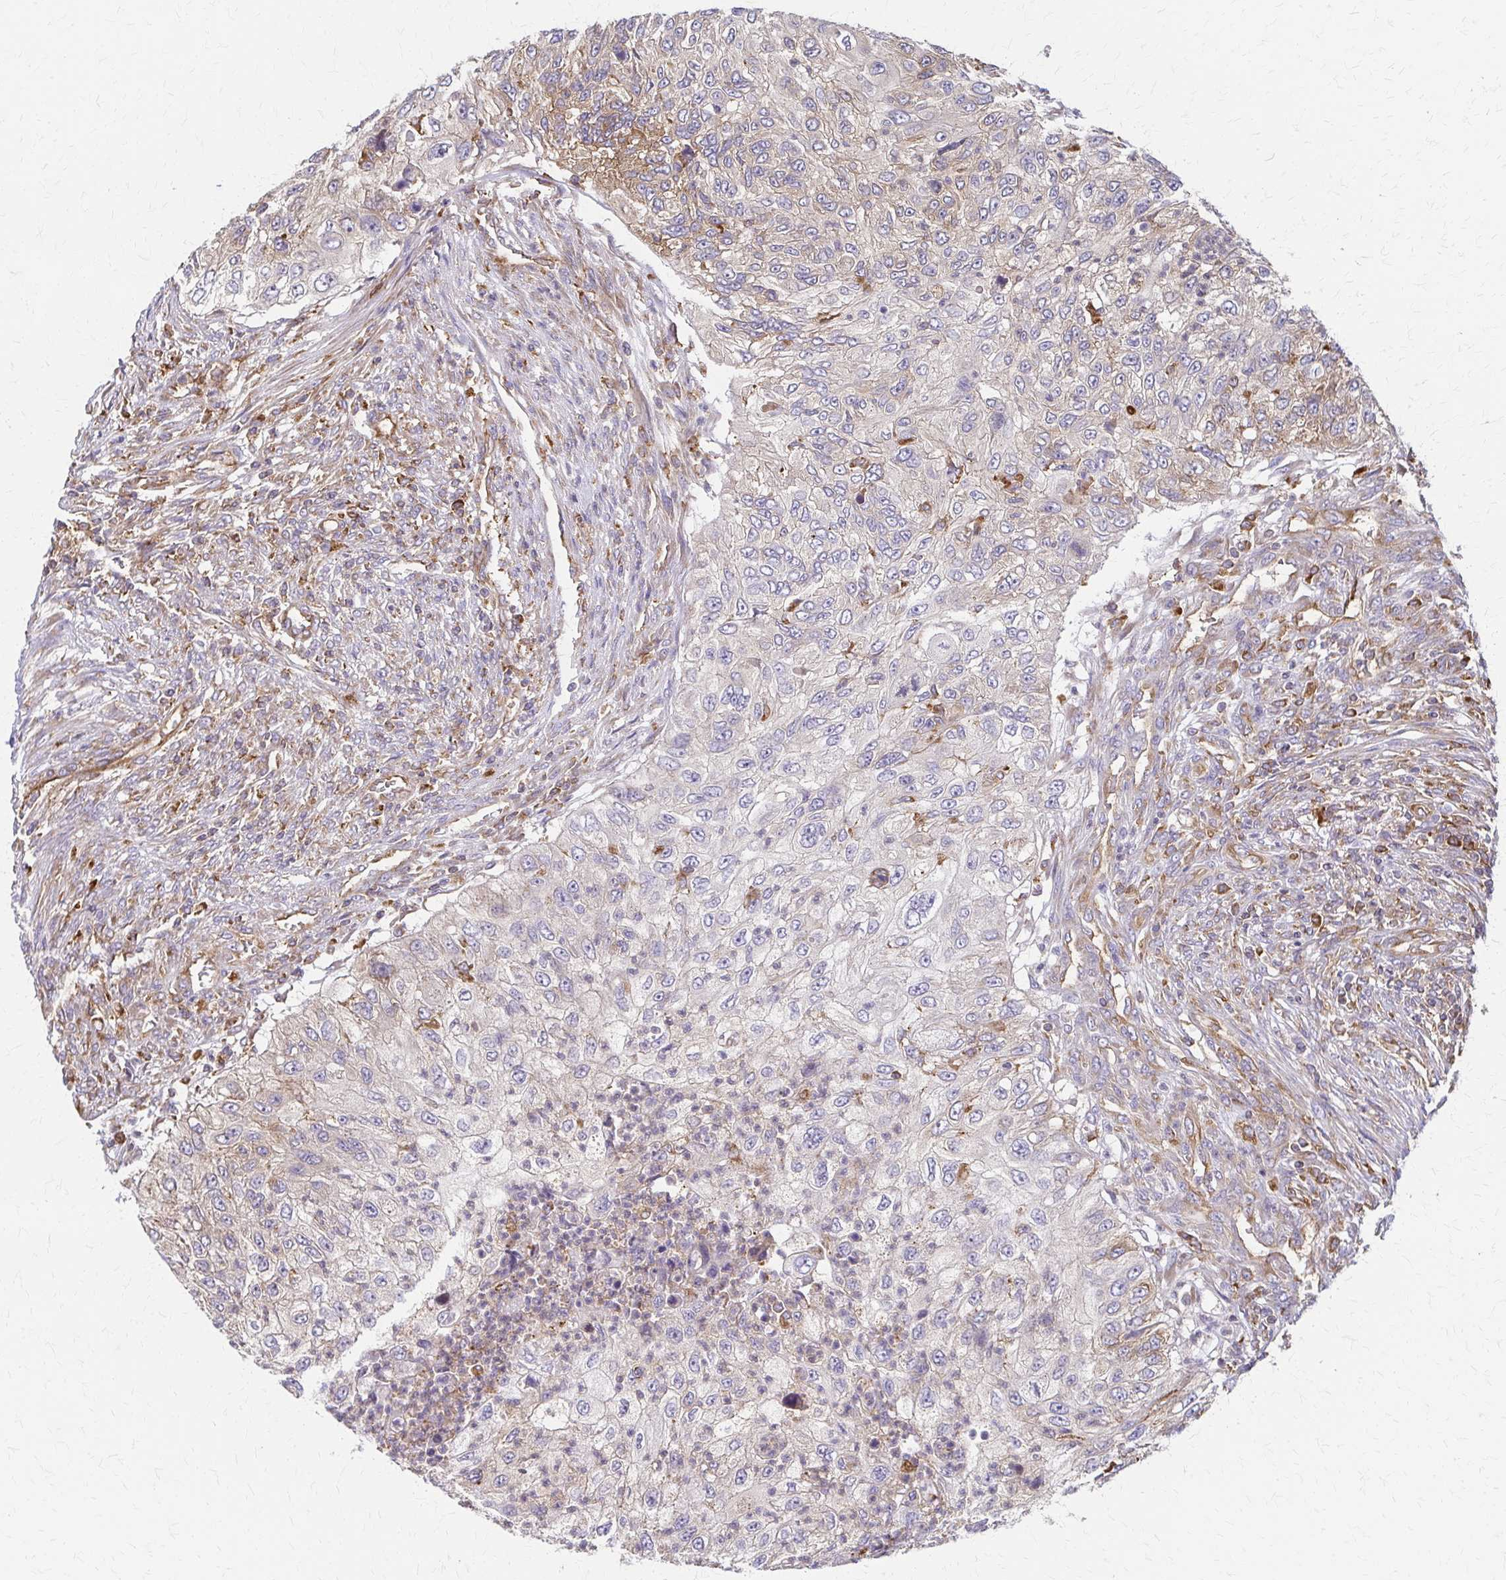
{"staining": {"intensity": "weak", "quantity": "<25%", "location": "cytoplasmic/membranous"}, "tissue": "urothelial cancer", "cell_type": "Tumor cells", "image_type": "cancer", "snomed": [{"axis": "morphology", "description": "Urothelial carcinoma, High grade"}, {"axis": "topography", "description": "Urinary bladder"}], "caption": "Histopathology image shows no protein staining in tumor cells of urothelial cancer tissue. (Stains: DAB immunohistochemistry (IHC) with hematoxylin counter stain, Microscopy: brightfield microscopy at high magnification).", "gene": "WASF2", "patient": {"sex": "female", "age": 60}}